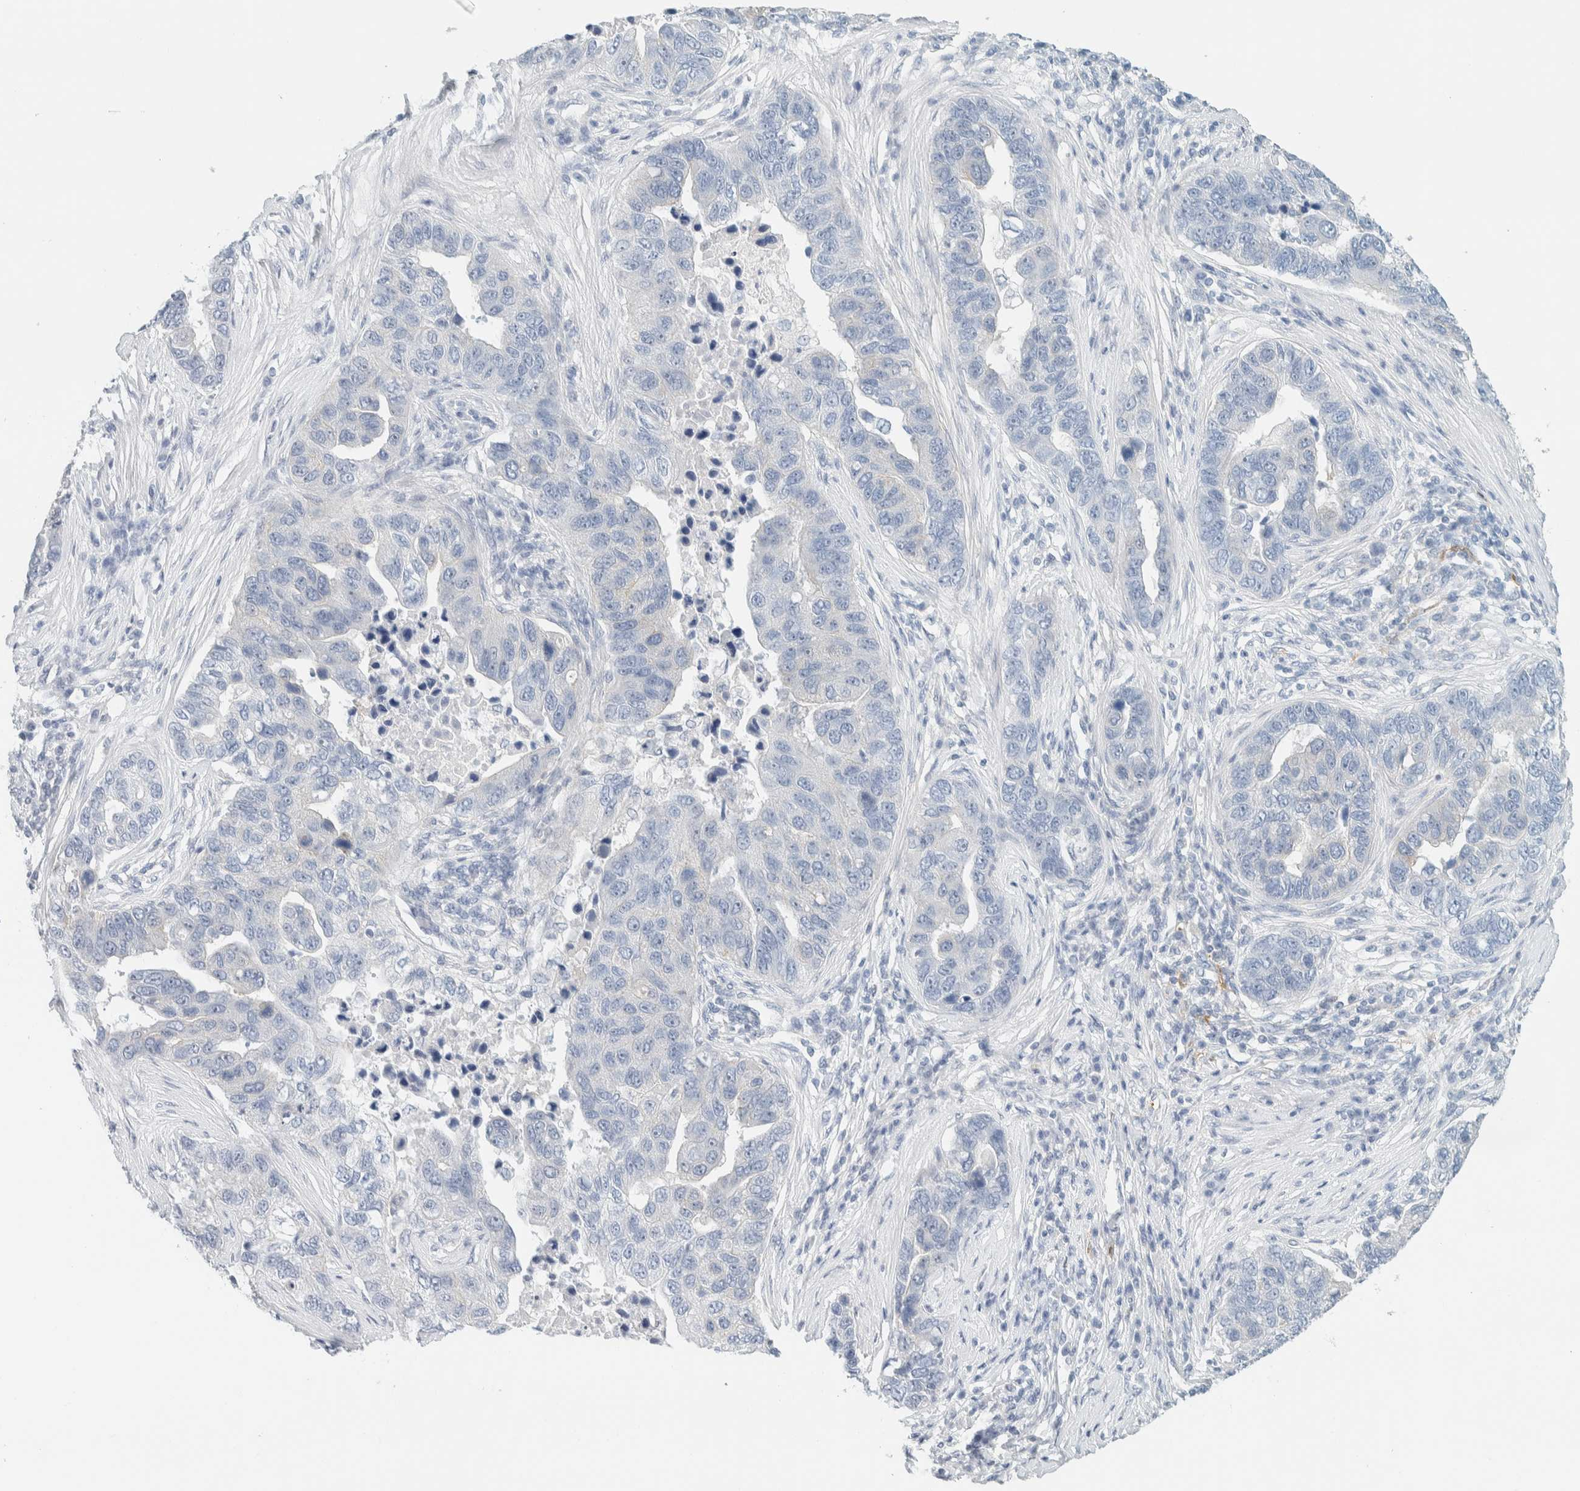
{"staining": {"intensity": "negative", "quantity": "none", "location": "none"}, "tissue": "pancreatic cancer", "cell_type": "Tumor cells", "image_type": "cancer", "snomed": [{"axis": "morphology", "description": "Adenocarcinoma, NOS"}, {"axis": "topography", "description": "Pancreas"}], "caption": "Immunohistochemistry (IHC) histopathology image of human pancreatic cancer stained for a protein (brown), which demonstrates no expression in tumor cells.", "gene": "NDE1", "patient": {"sex": "female", "age": 61}}